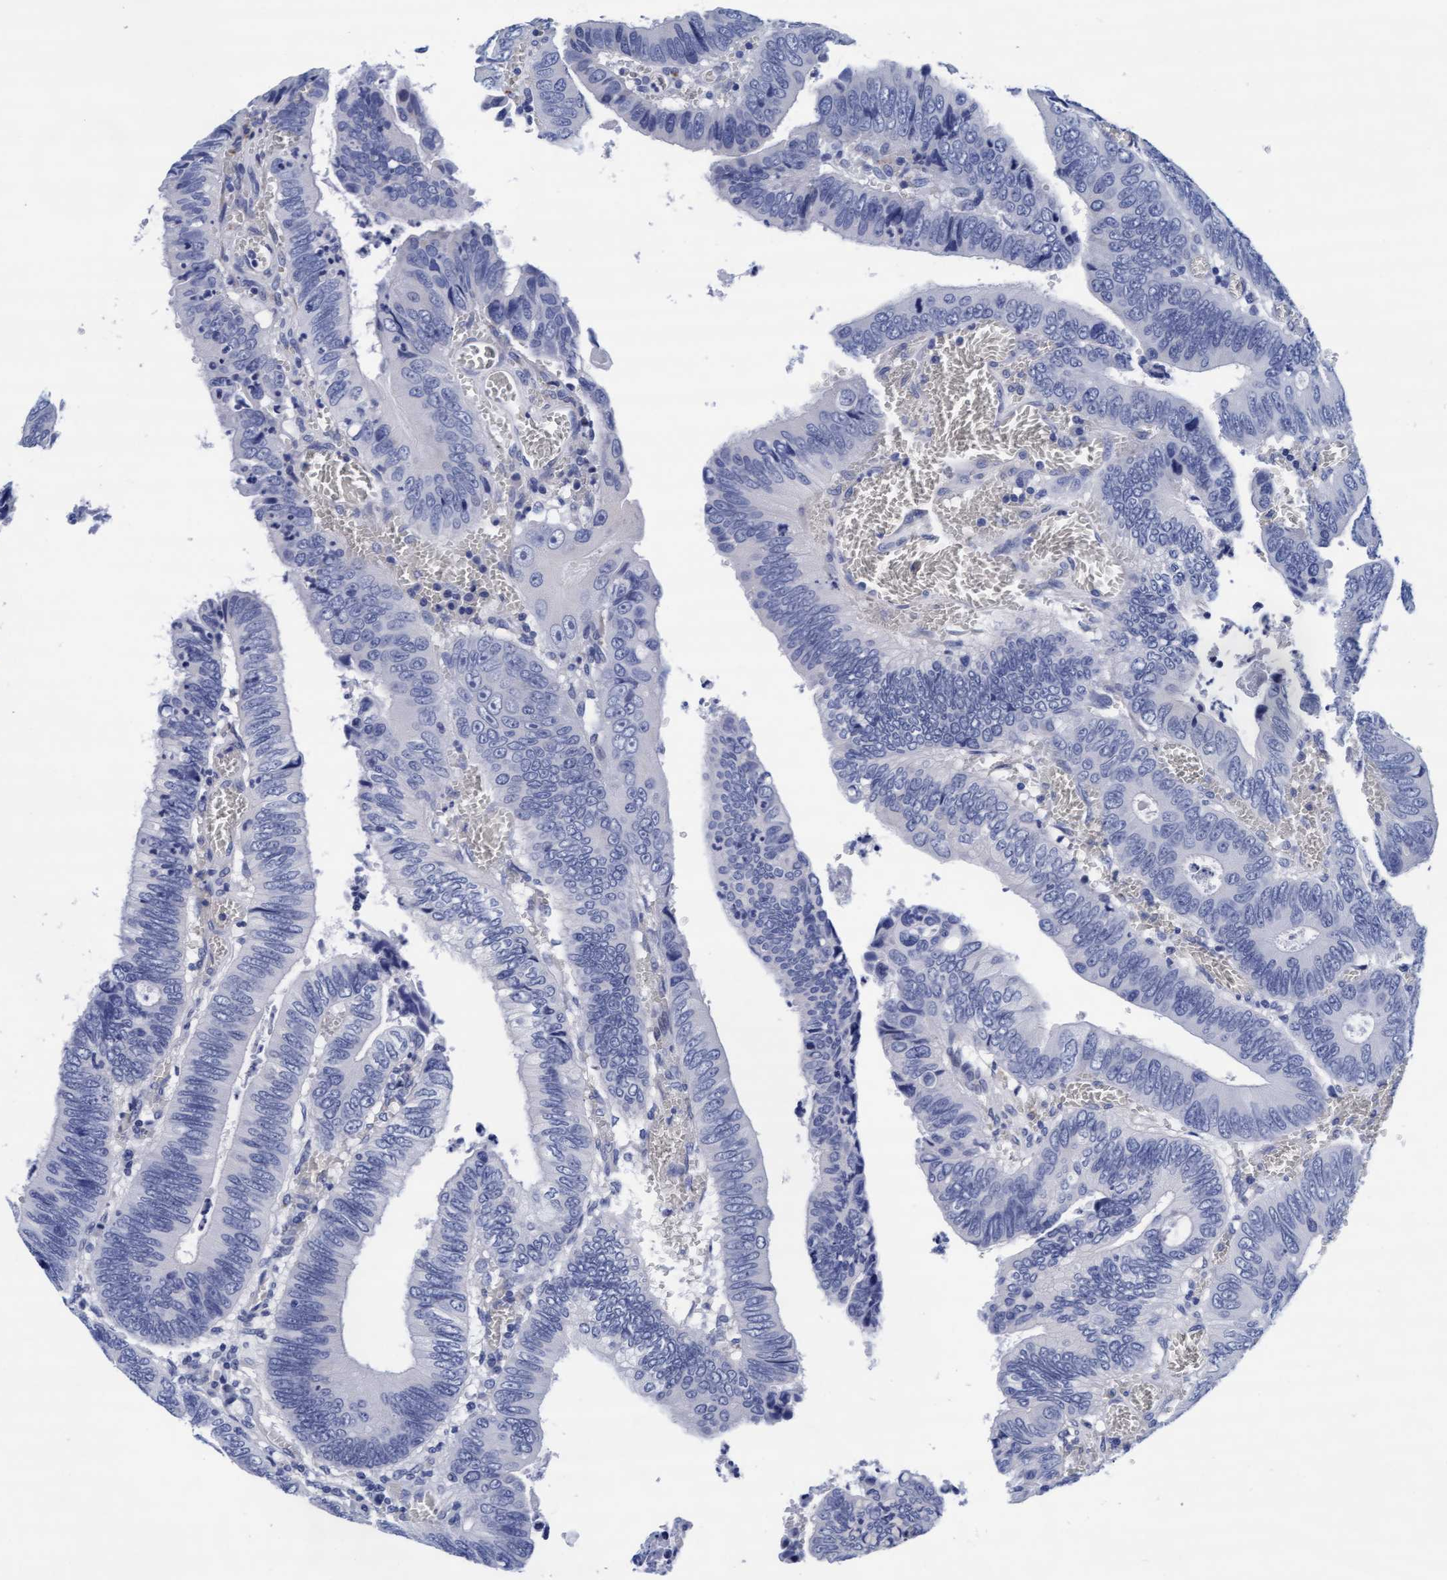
{"staining": {"intensity": "negative", "quantity": "none", "location": "none"}, "tissue": "colorectal cancer", "cell_type": "Tumor cells", "image_type": "cancer", "snomed": [{"axis": "morphology", "description": "Inflammation, NOS"}, {"axis": "morphology", "description": "Adenocarcinoma, NOS"}, {"axis": "topography", "description": "Colon"}], "caption": "This is an immunohistochemistry (IHC) photomicrograph of human colorectal cancer (adenocarcinoma). There is no expression in tumor cells.", "gene": "ARSG", "patient": {"sex": "male", "age": 72}}